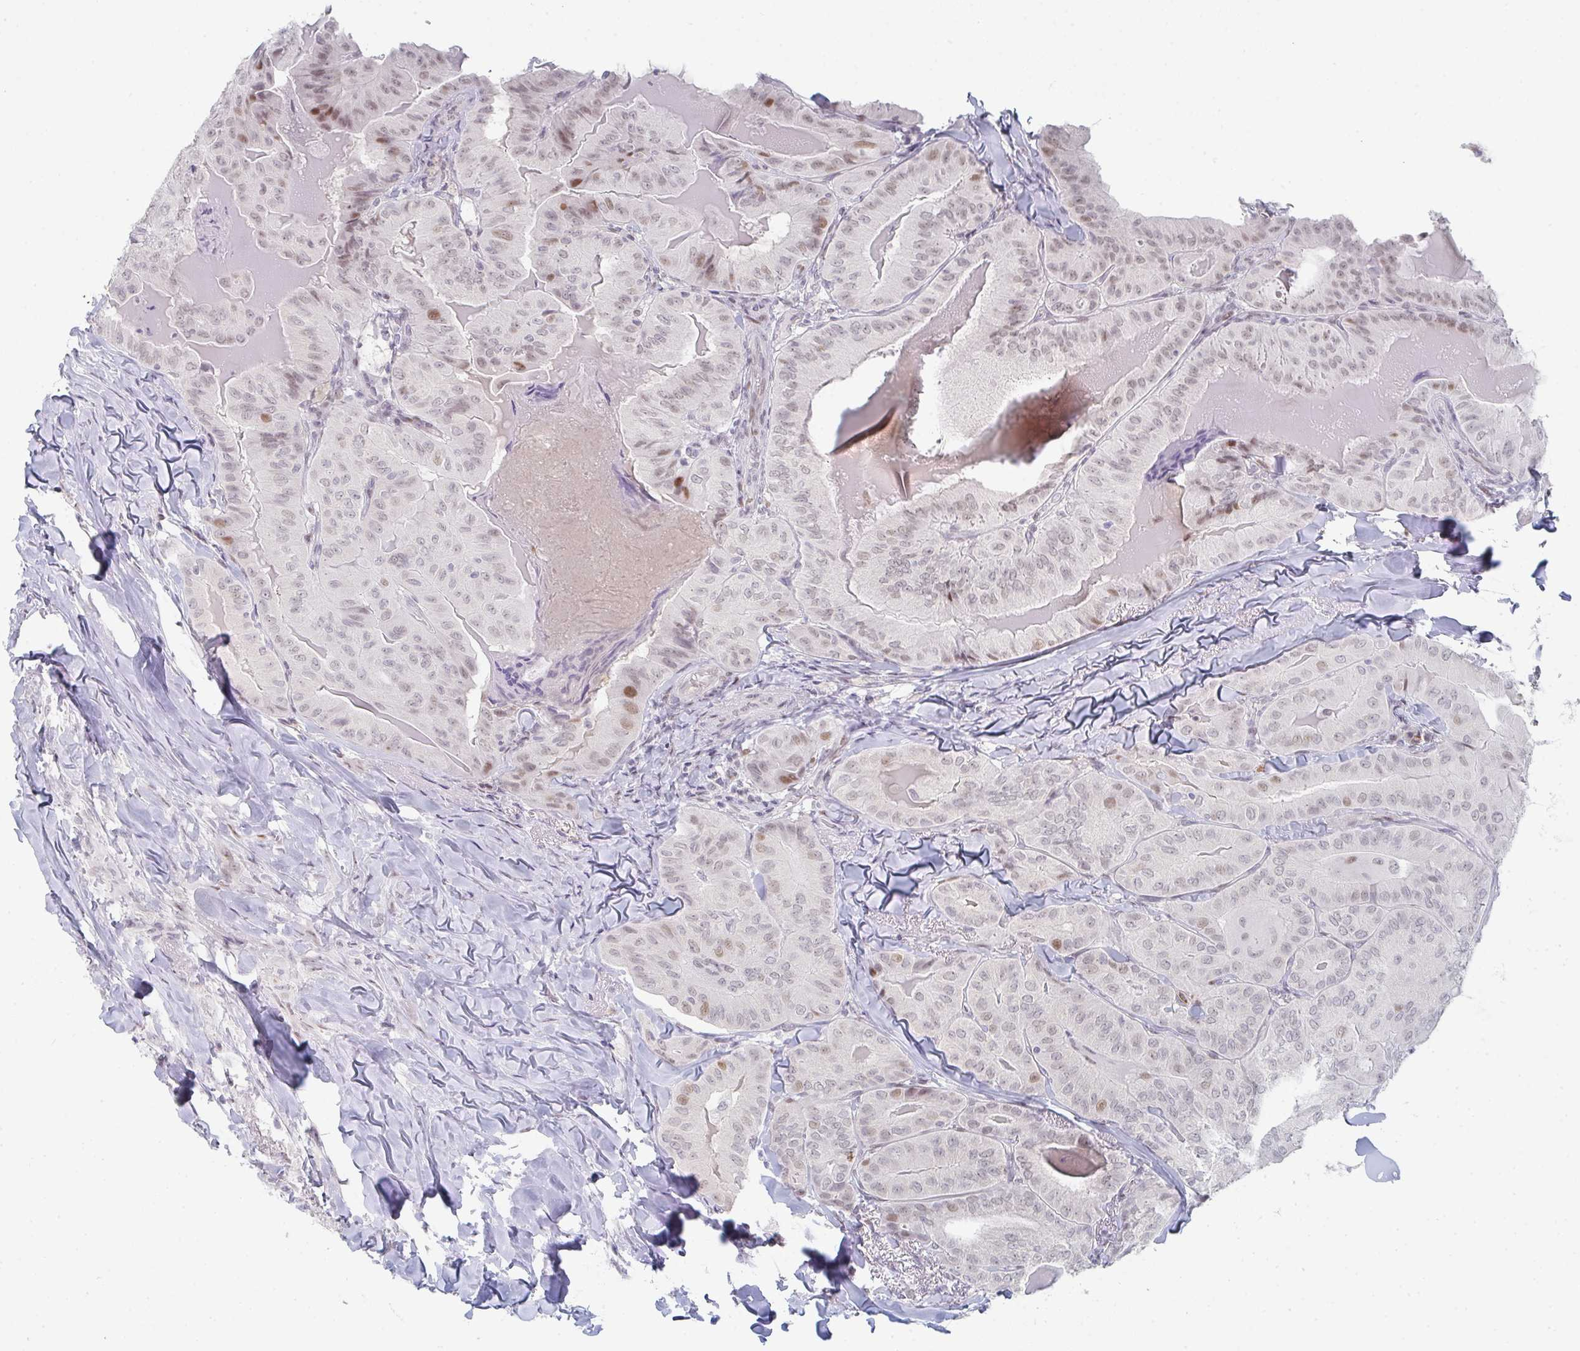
{"staining": {"intensity": "moderate", "quantity": "<25%", "location": "nuclear"}, "tissue": "thyroid cancer", "cell_type": "Tumor cells", "image_type": "cancer", "snomed": [{"axis": "morphology", "description": "Papillary adenocarcinoma, NOS"}, {"axis": "topography", "description": "Thyroid gland"}], "caption": "Immunohistochemical staining of thyroid papillary adenocarcinoma reveals moderate nuclear protein positivity in about <25% of tumor cells.", "gene": "LIN54", "patient": {"sex": "female", "age": 68}}